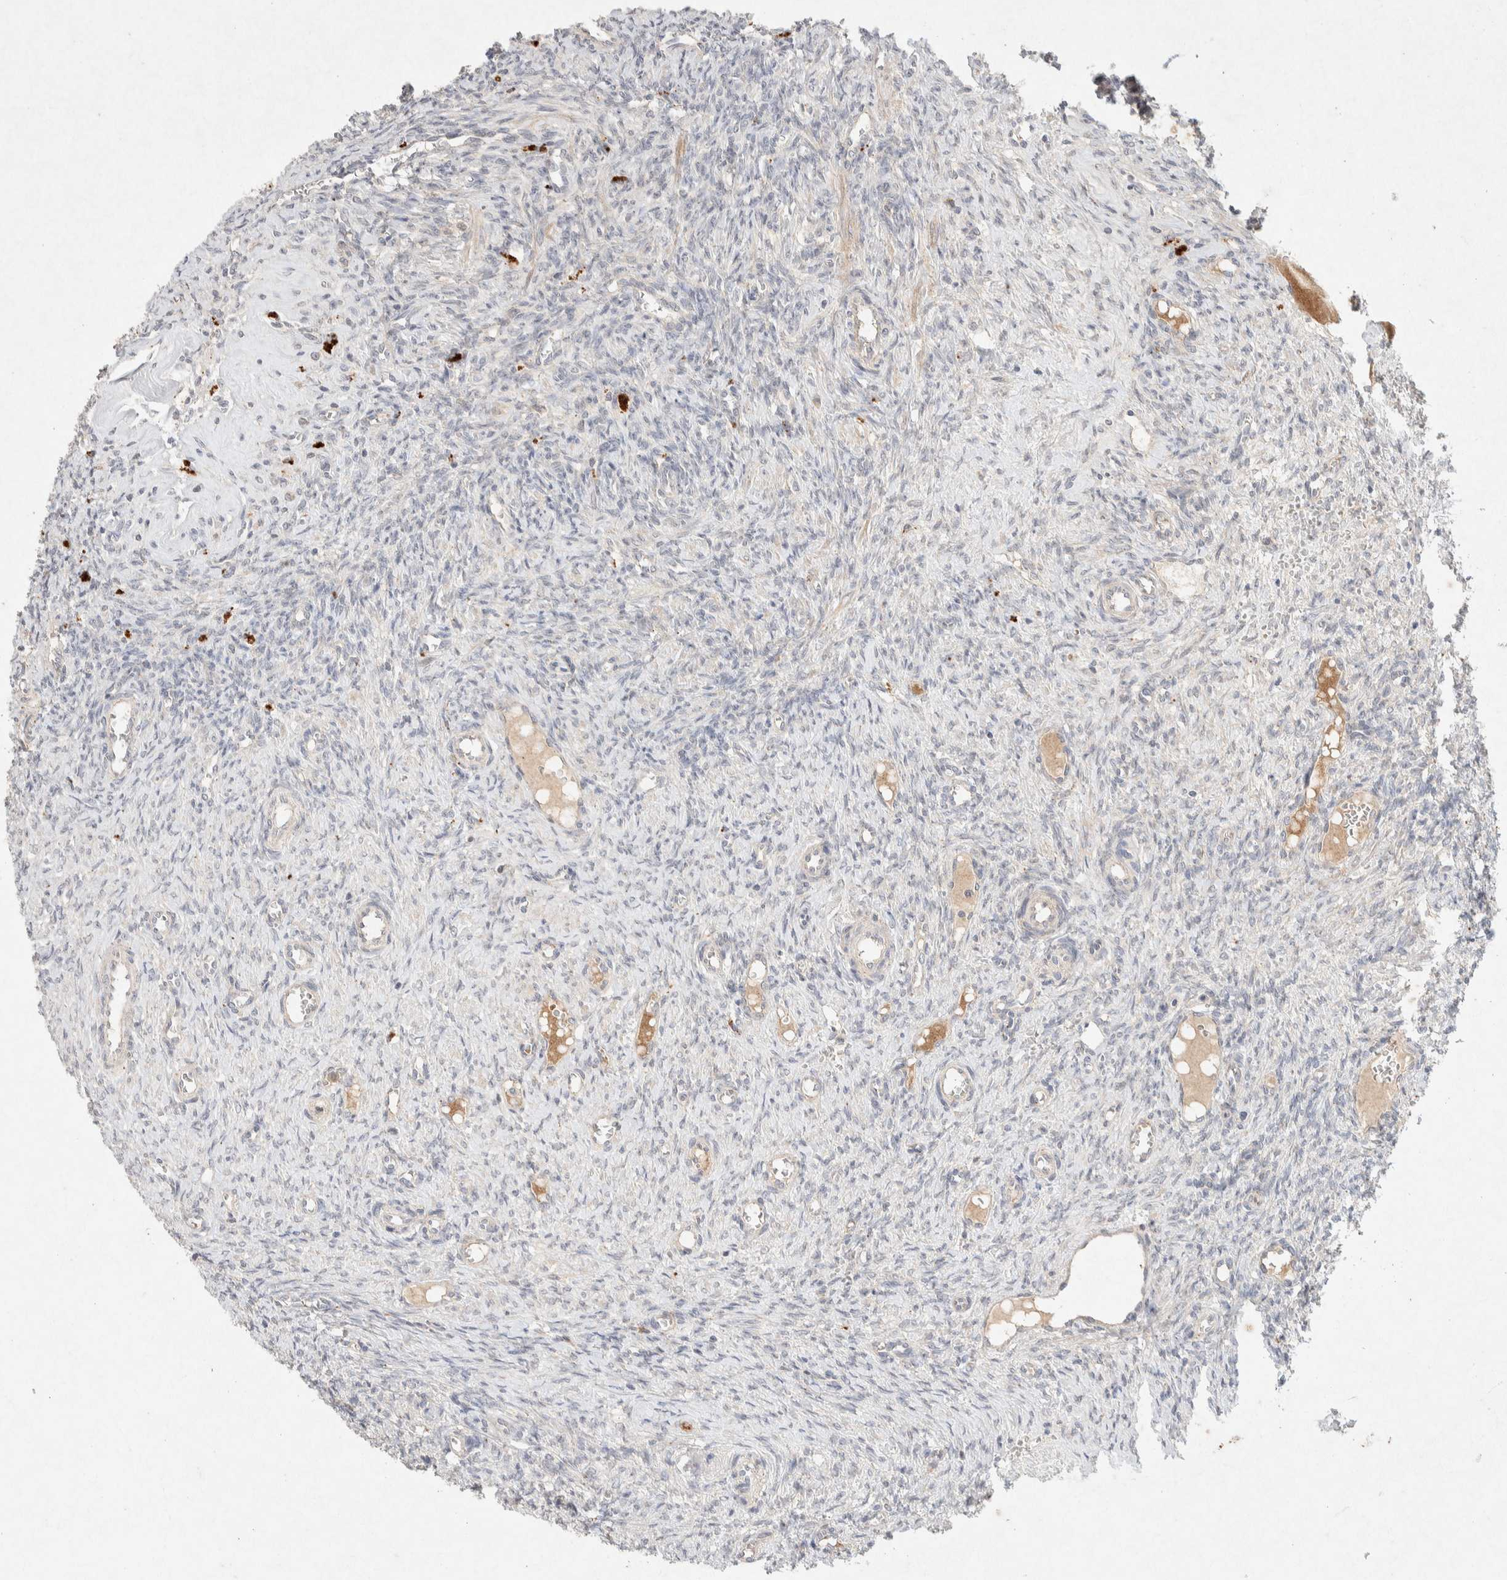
{"staining": {"intensity": "negative", "quantity": "none", "location": "none"}, "tissue": "ovary", "cell_type": "Ovarian stroma cells", "image_type": "normal", "snomed": [{"axis": "morphology", "description": "Normal tissue, NOS"}, {"axis": "topography", "description": "Ovary"}], "caption": "This is an IHC micrograph of normal ovary. There is no staining in ovarian stroma cells.", "gene": "GNAI1", "patient": {"sex": "female", "age": 41}}